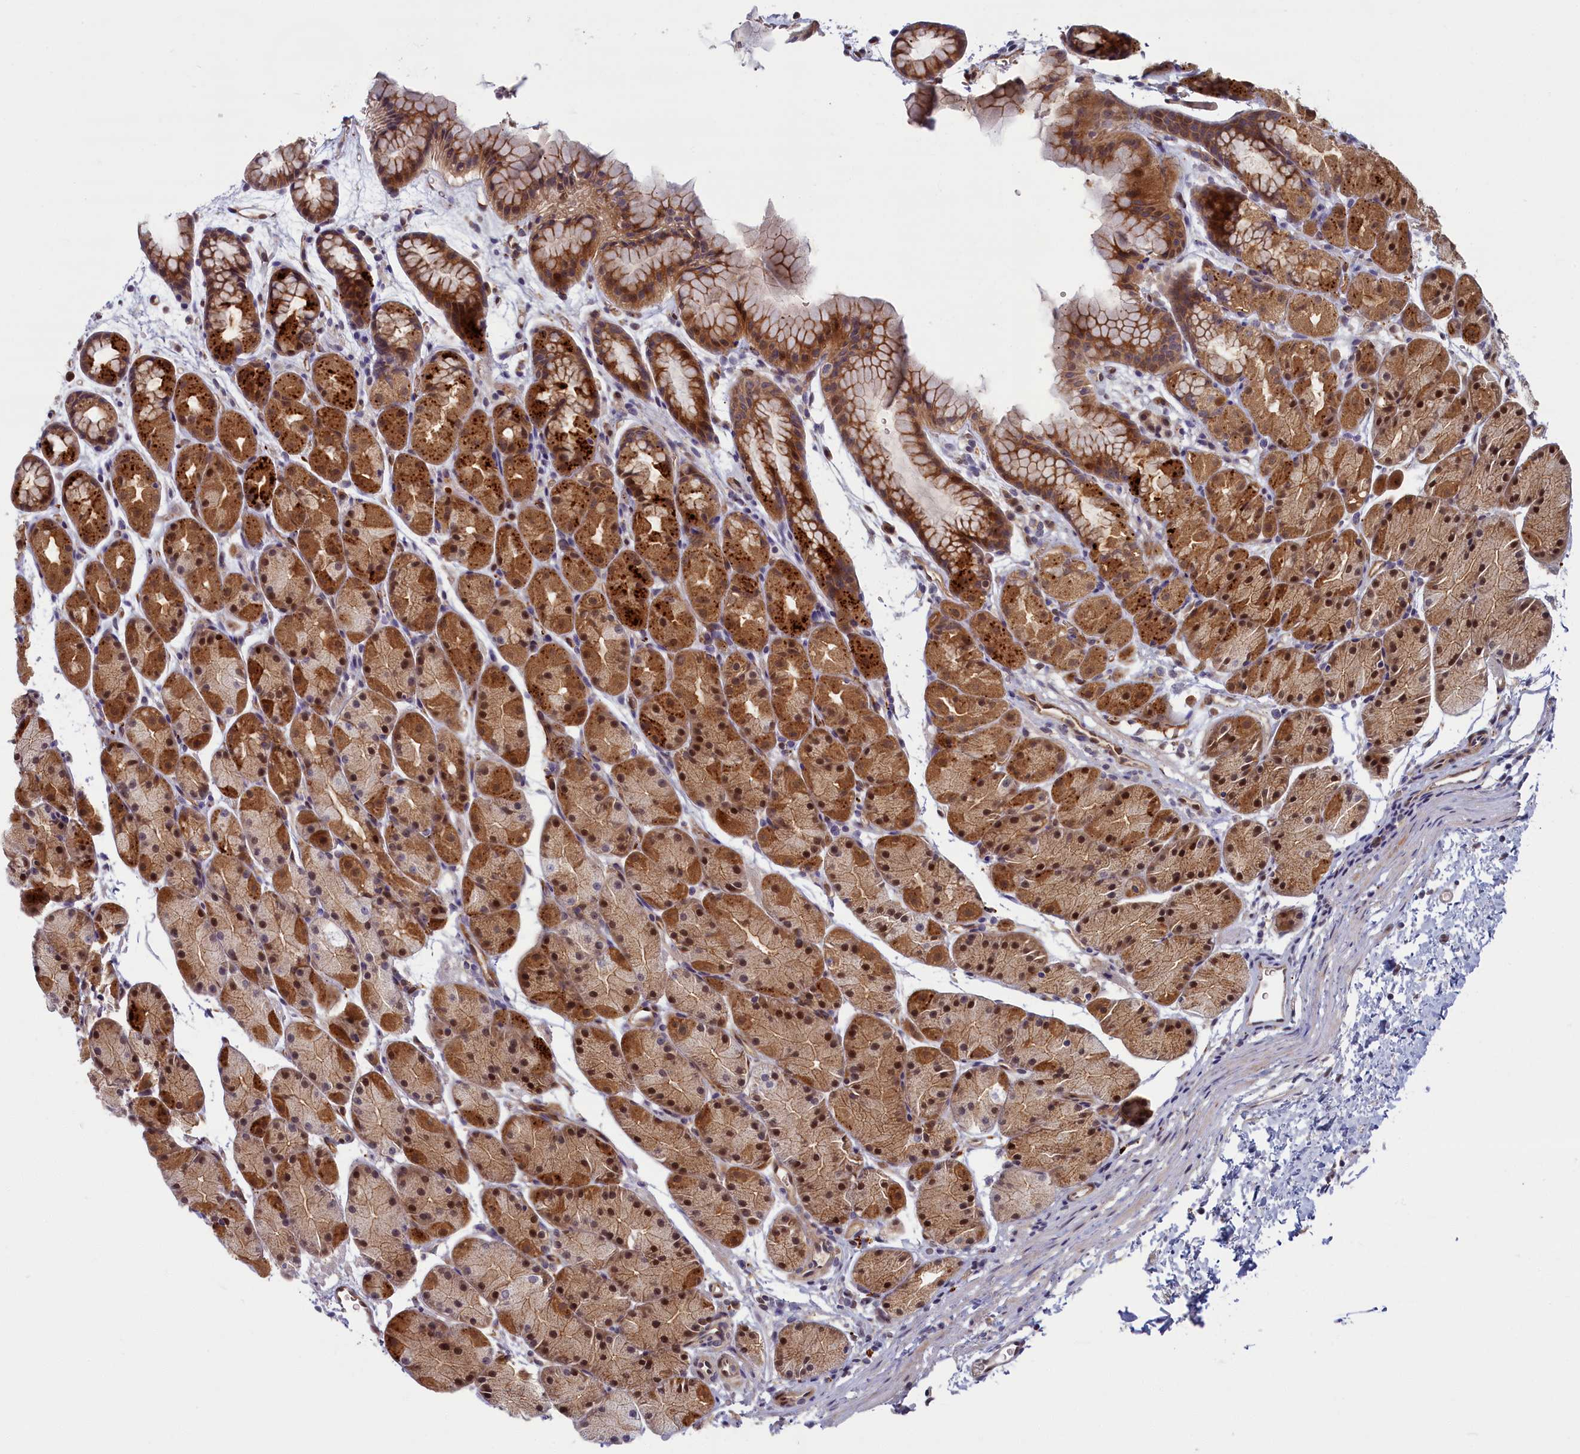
{"staining": {"intensity": "moderate", "quantity": ">75%", "location": "cytoplasmic/membranous,nuclear"}, "tissue": "stomach", "cell_type": "Glandular cells", "image_type": "normal", "snomed": [{"axis": "morphology", "description": "Normal tissue, NOS"}, {"axis": "topography", "description": "Stomach, upper"}, {"axis": "topography", "description": "Stomach"}], "caption": "Brown immunohistochemical staining in unremarkable human stomach displays moderate cytoplasmic/membranous,nuclear staining in about >75% of glandular cells. The protein of interest is stained brown, and the nuclei are stained in blue (DAB (3,3'-diaminobenzidine) IHC with brightfield microscopy, high magnification).", "gene": "FCSK", "patient": {"sex": "male", "age": 47}}